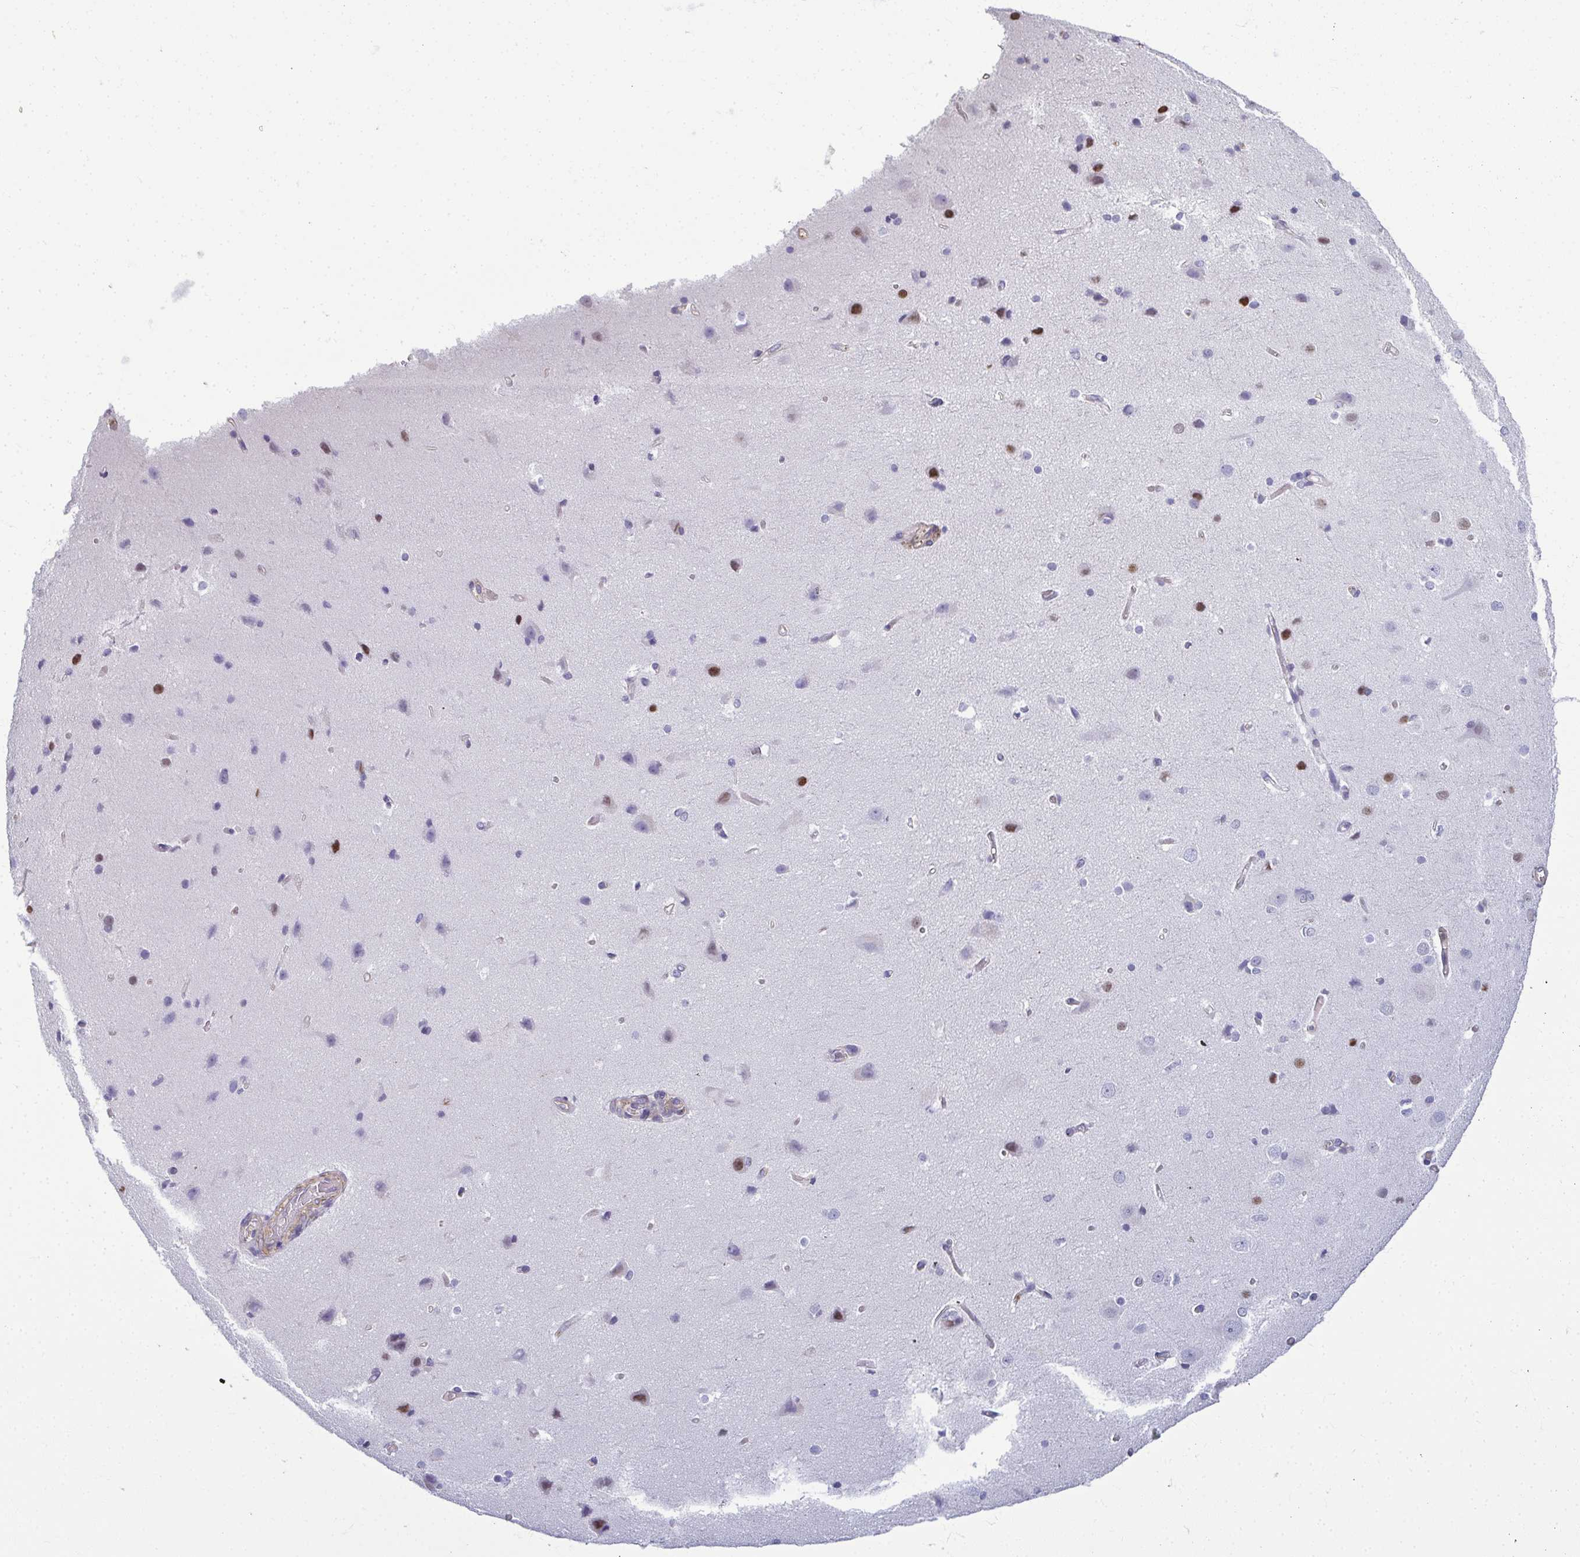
{"staining": {"intensity": "weak", "quantity": "25%-75%", "location": "nuclear"}, "tissue": "cerebral cortex", "cell_type": "Endothelial cells", "image_type": "normal", "snomed": [{"axis": "morphology", "description": "Normal tissue, NOS"}, {"axis": "topography", "description": "Cerebral cortex"}], "caption": "Endothelial cells reveal low levels of weak nuclear expression in about 25%-75% of cells in benign cerebral cortex. Nuclei are stained in blue.", "gene": "MYL1", "patient": {"sex": "male", "age": 37}}